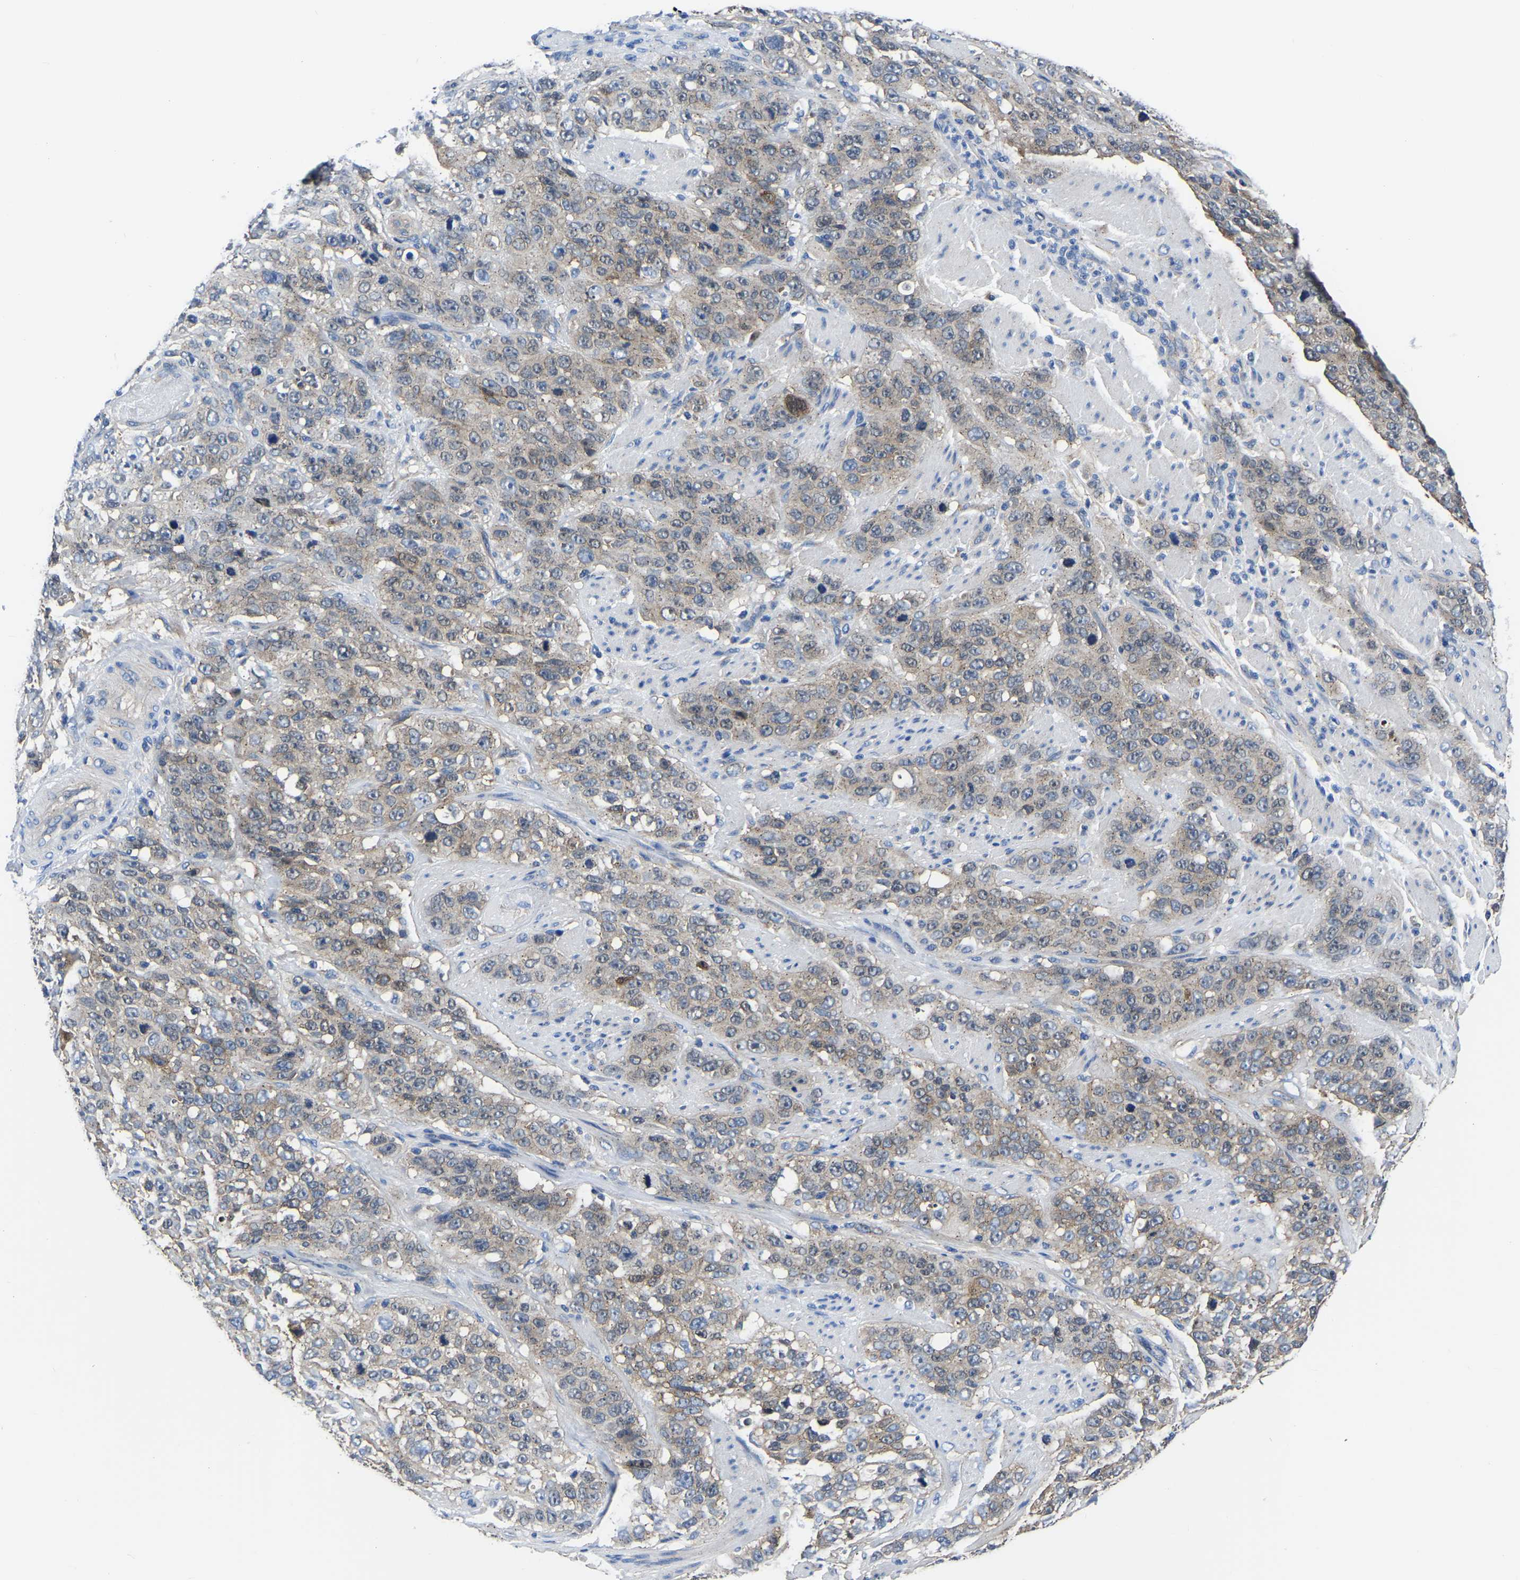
{"staining": {"intensity": "weak", "quantity": "<25%", "location": "cytoplasmic/membranous"}, "tissue": "stomach cancer", "cell_type": "Tumor cells", "image_type": "cancer", "snomed": [{"axis": "morphology", "description": "Adenocarcinoma, NOS"}, {"axis": "topography", "description": "Stomach"}], "caption": "Stomach cancer (adenocarcinoma) stained for a protein using immunohistochemistry (IHC) displays no expression tumor cells.", "gene": "TFG", "patient": {"sex": "male", "age": 48}}